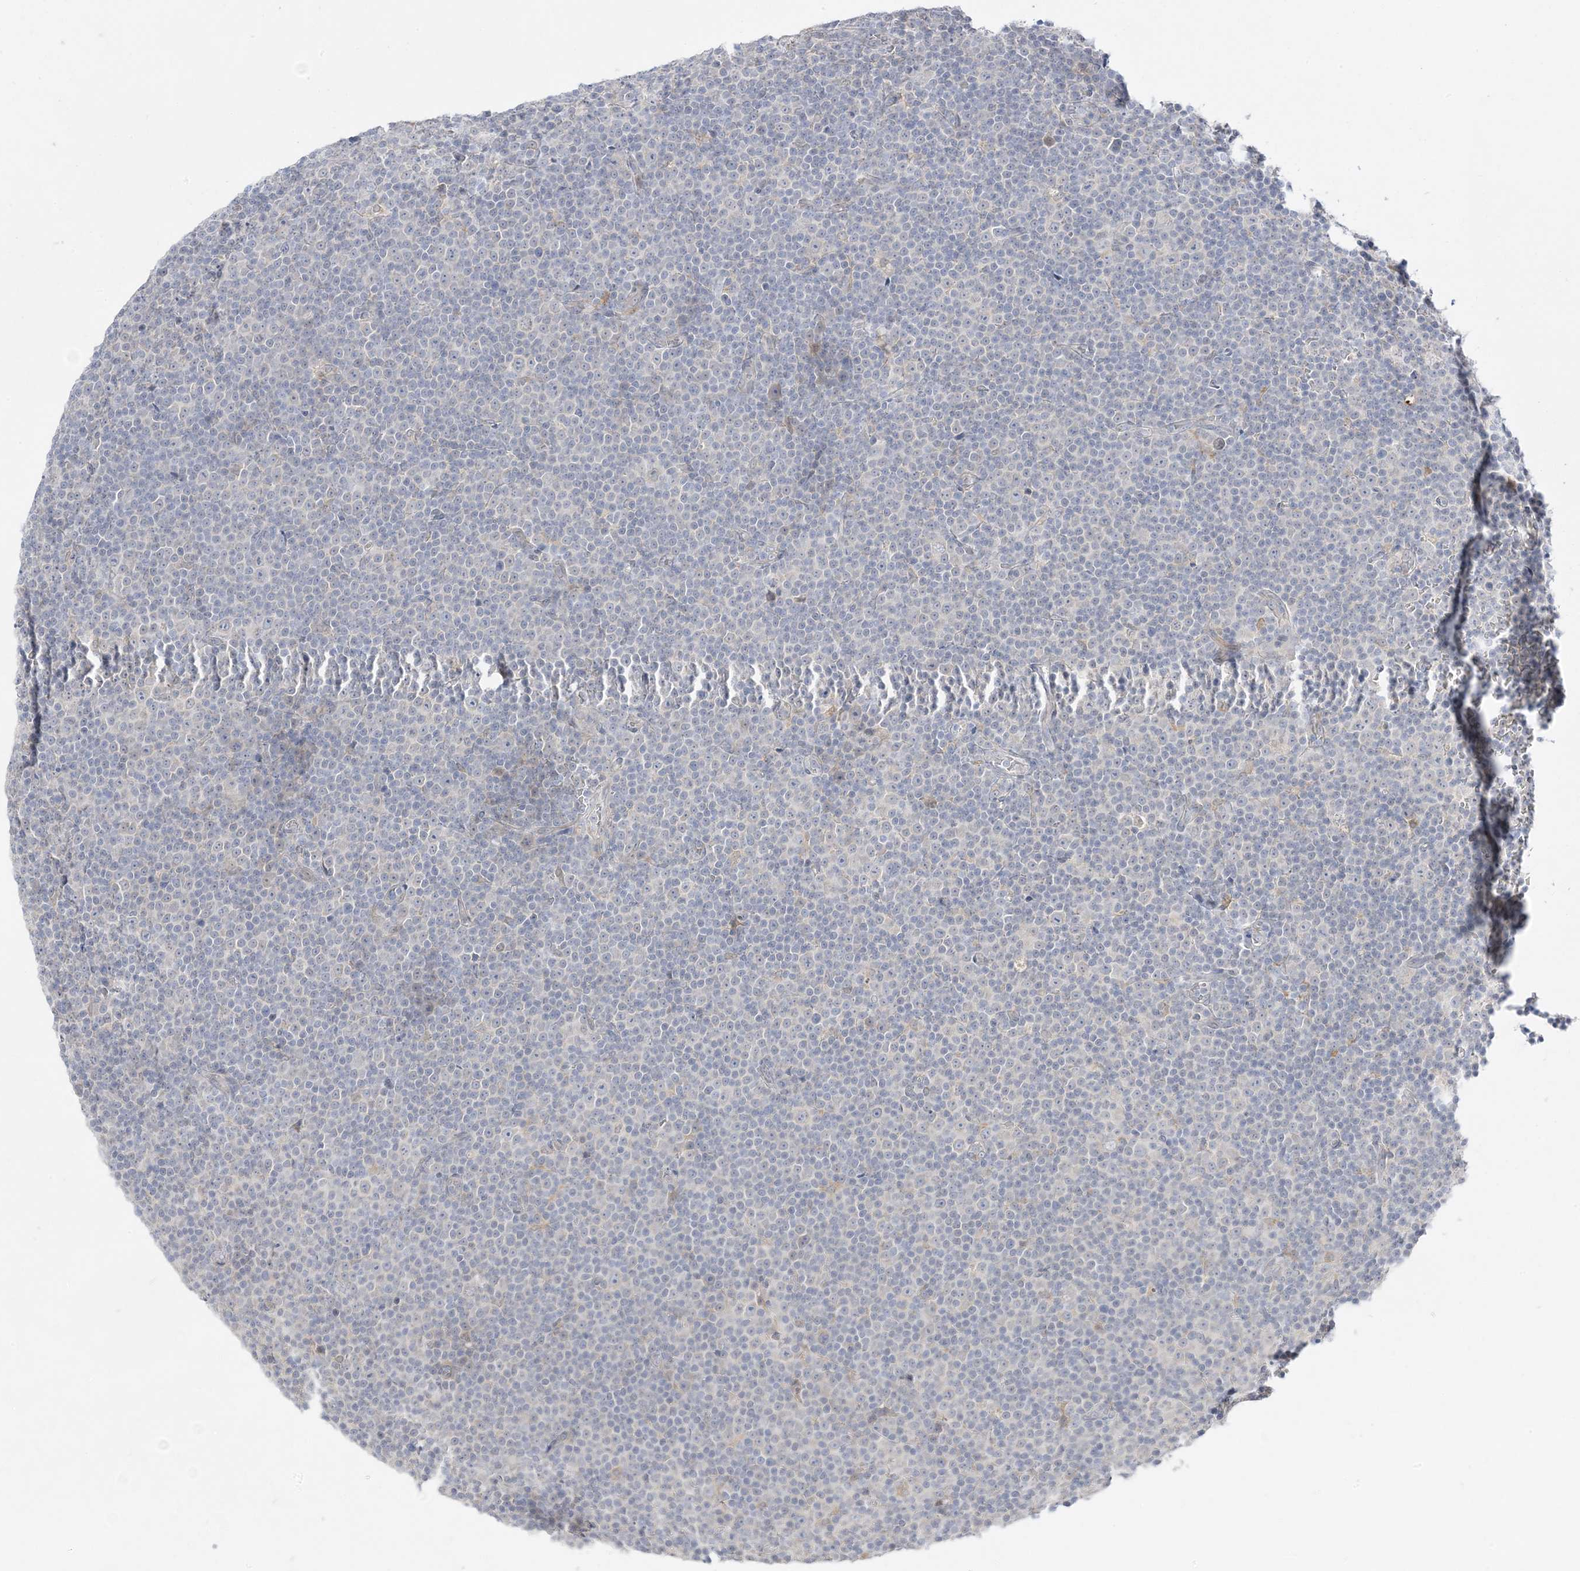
{"staining": {"intensity": "negative", "quantity": "none", "location": "none"}, "tissue": "lymphoma", "cell_type": "Tumor cells", "image_type": "cancer", "snomed": [{"axis": "morphology", "description": "Malignant lymphoma, non-Hodgkin's type, Low grade"}, {"axis": "topography", "description": "Lymph node"}], "caption": "High power microscopy histopathology image of an immunohistochemistry (IHC) histopathology image of lymphoma, revealing no significant staining in tumor cells.", "gene": "C2CD2", "patient": {"sex": "female", "age": 67}}